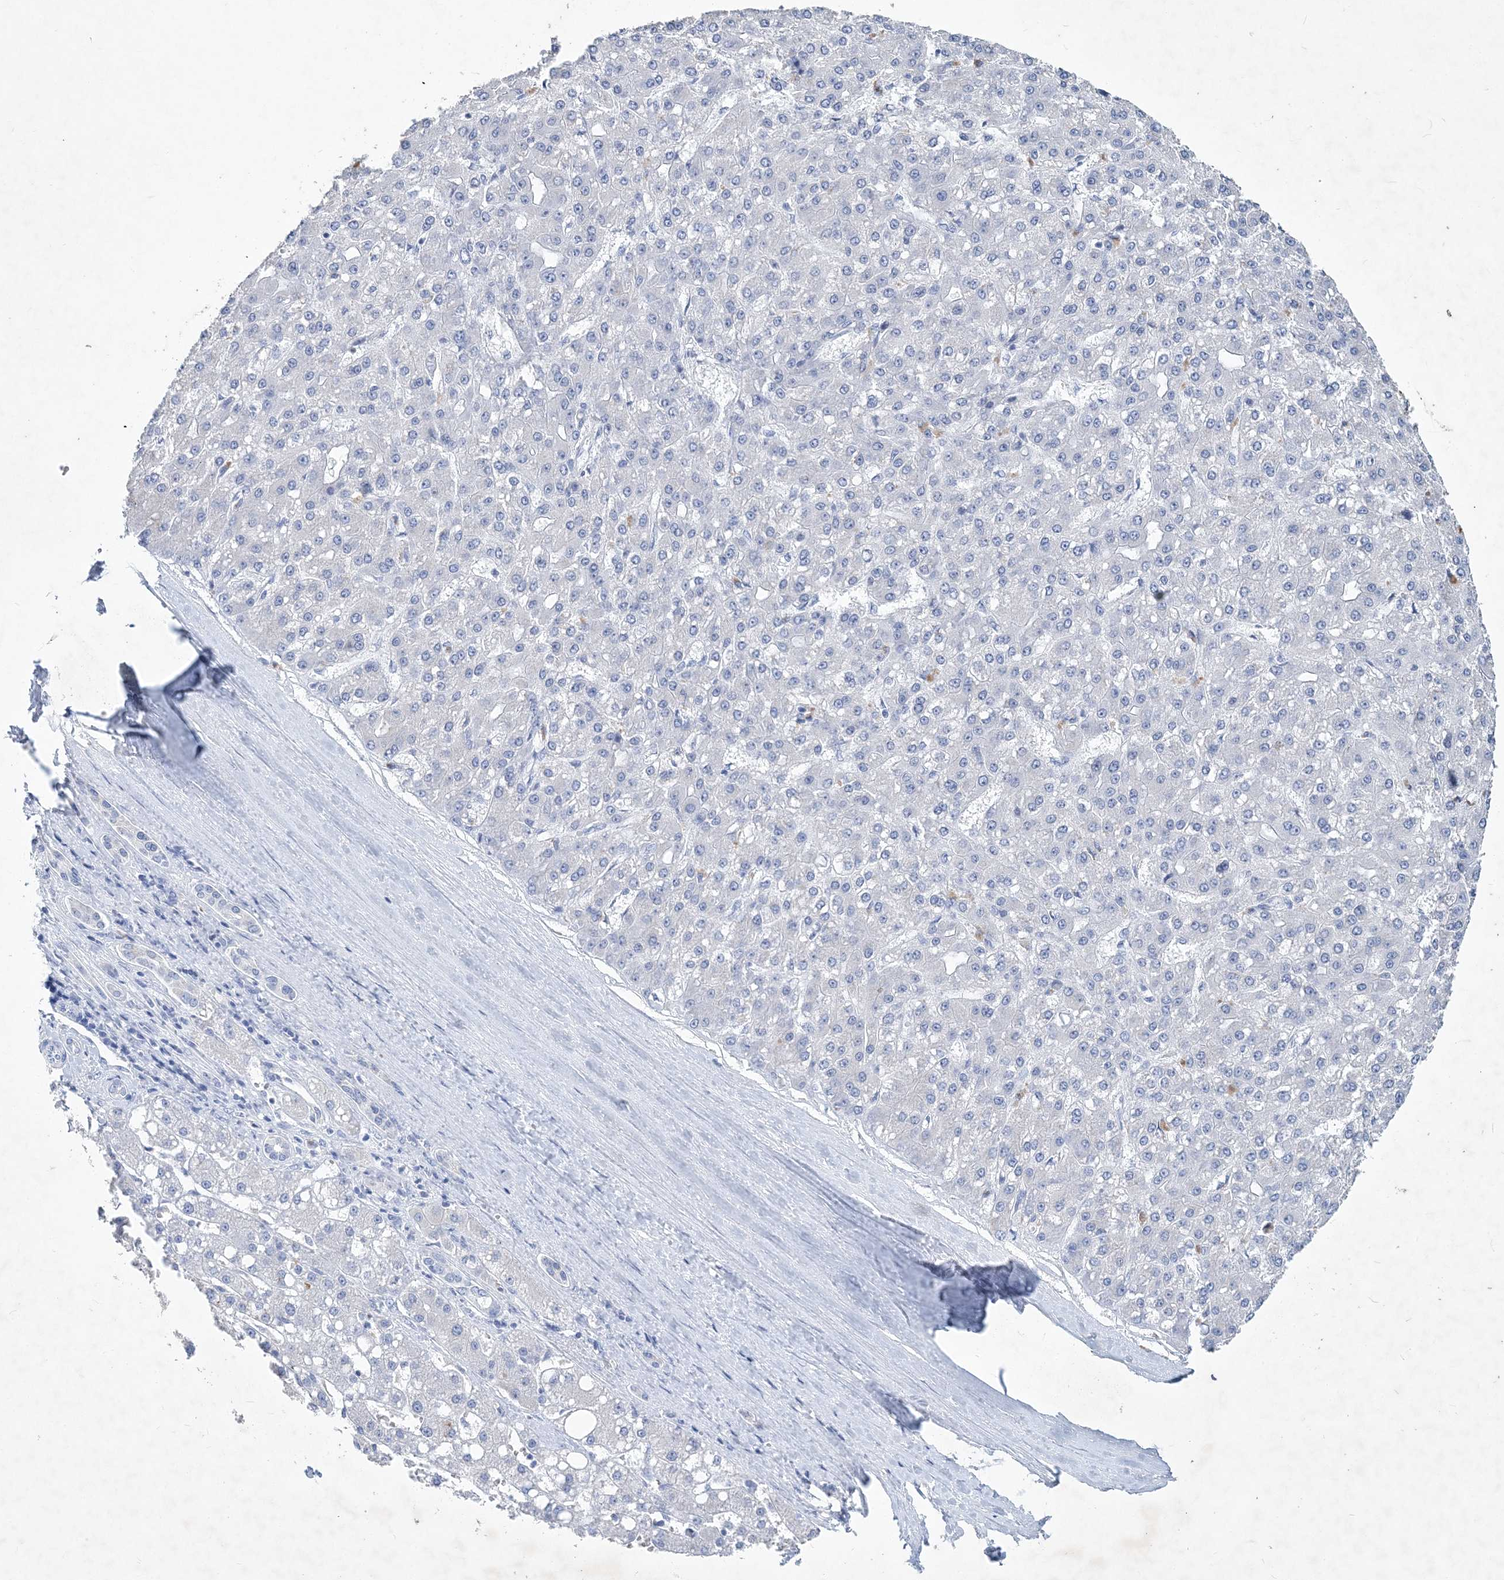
{"staining": {"intensity": "negative", "quantity": "none", "location": "none"}, "tissue": "liver cancer", "cell_type": "Tumor cells", "image_type": "cancer", "snomed": [{"axis": "morphology", "description": "Carcinoma, Hepatocellular, NOS"}, {"axis": "topography", "description": "Liver"}], "caption": "Immunohistochemical staining of liver cancer demonstrates no significant staining in tumor cells.", "gene": "COPS8", "patient": {"sex": "male", "age": 67}}